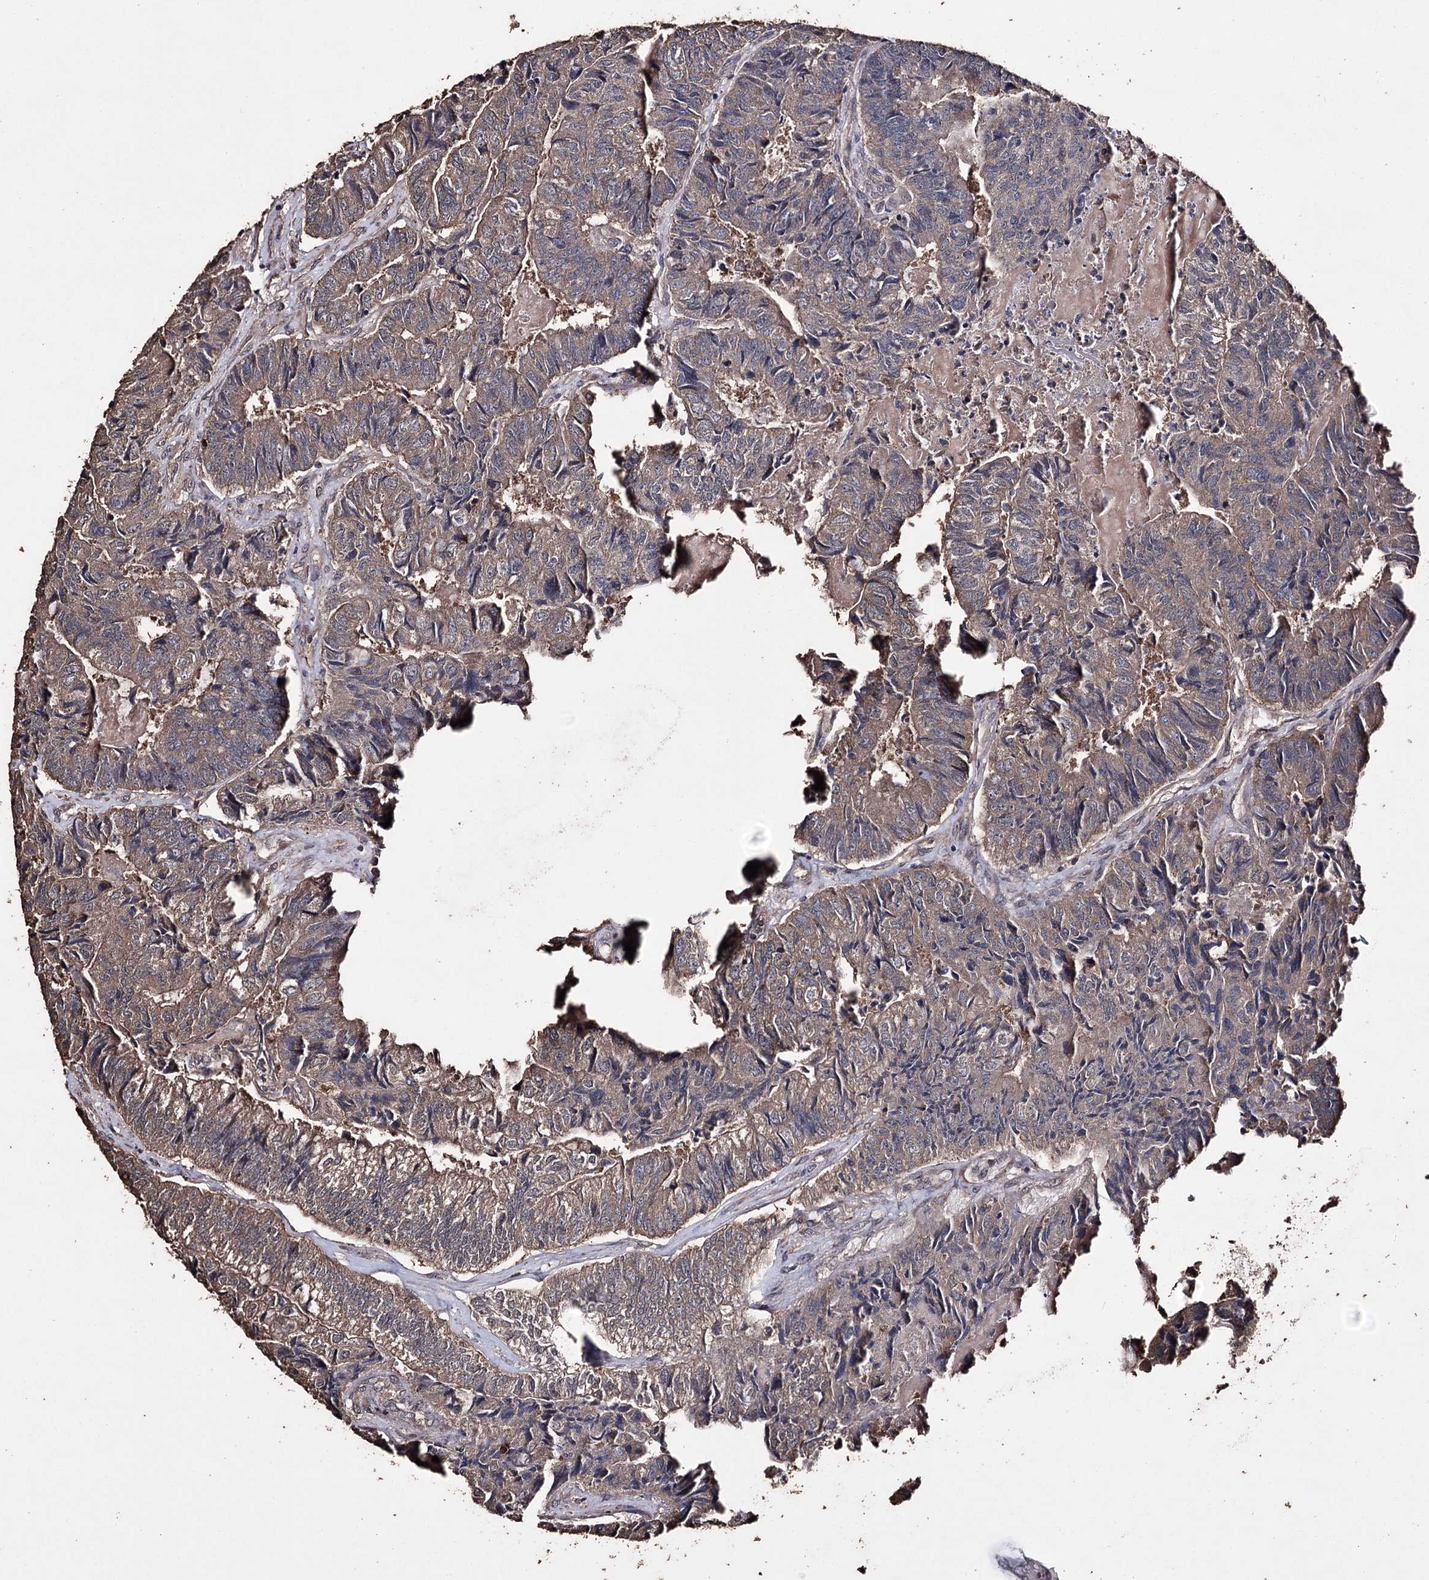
{"staining": {"intensity": "weak", "quantity": ">75%", "location": "cytoplasmic/membranous"}, "tissue": "colorectal cancer", "cell_type": "Tumor cells", "image_type": "cancer", "snomed": [{"axis": "morphology", "description": "Adenocarcinoma, NOS"}, {"axis": "topography", "description": "Colon"}], "caption": "A photomicrograph of human colorectal adenocarcinoma stained for a protein shows weak cytoplasmic/membranous brown staining in tumor cells. (Brightfield microscopy of DAB IHC at high magnification).", "gene": "ZNF662", "patient": {"sex": "female", "age": 67}}